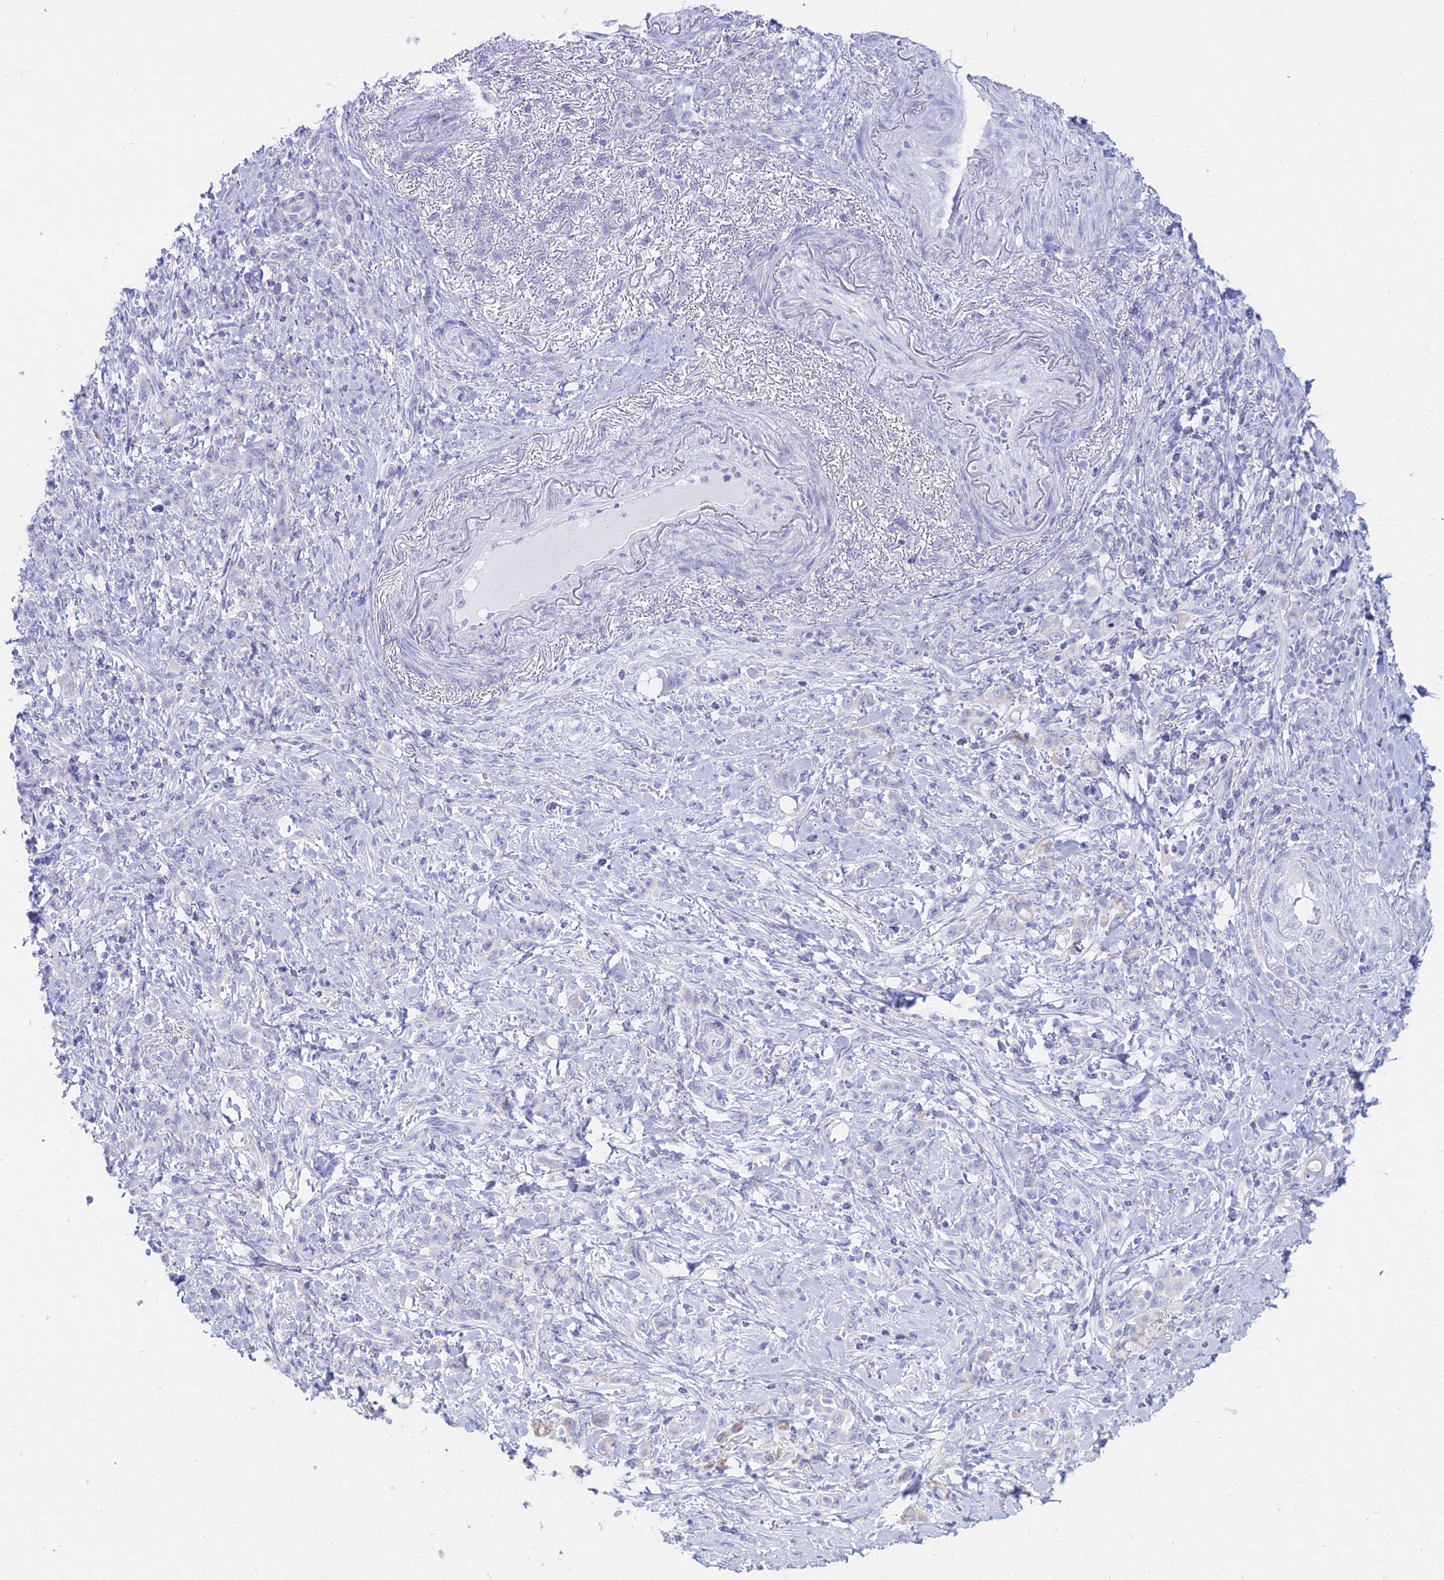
{"staining": {"intensity": "negative", "quantity": "none", "location": "none"}, "tissue": "stomach cancer", "cell_type": "Tumor cells", "image_type": "cancer", "snomed": [{"axis": "morphology", "description": "Normal tissue, NOS"}, {"axis": "morphology", "description": "Adenocarcinoma, NOS"}, {"axis": "topography", "description": "Stomach"}], "caption": "High magnification brightfield microscopy of stomach cancer stained with DAB (brown) and counterstained with hematoxylin (blue): tumor cells show no significant expression.", "gene": "CGB2", "patient": {"sex": "female", "age": 79}}